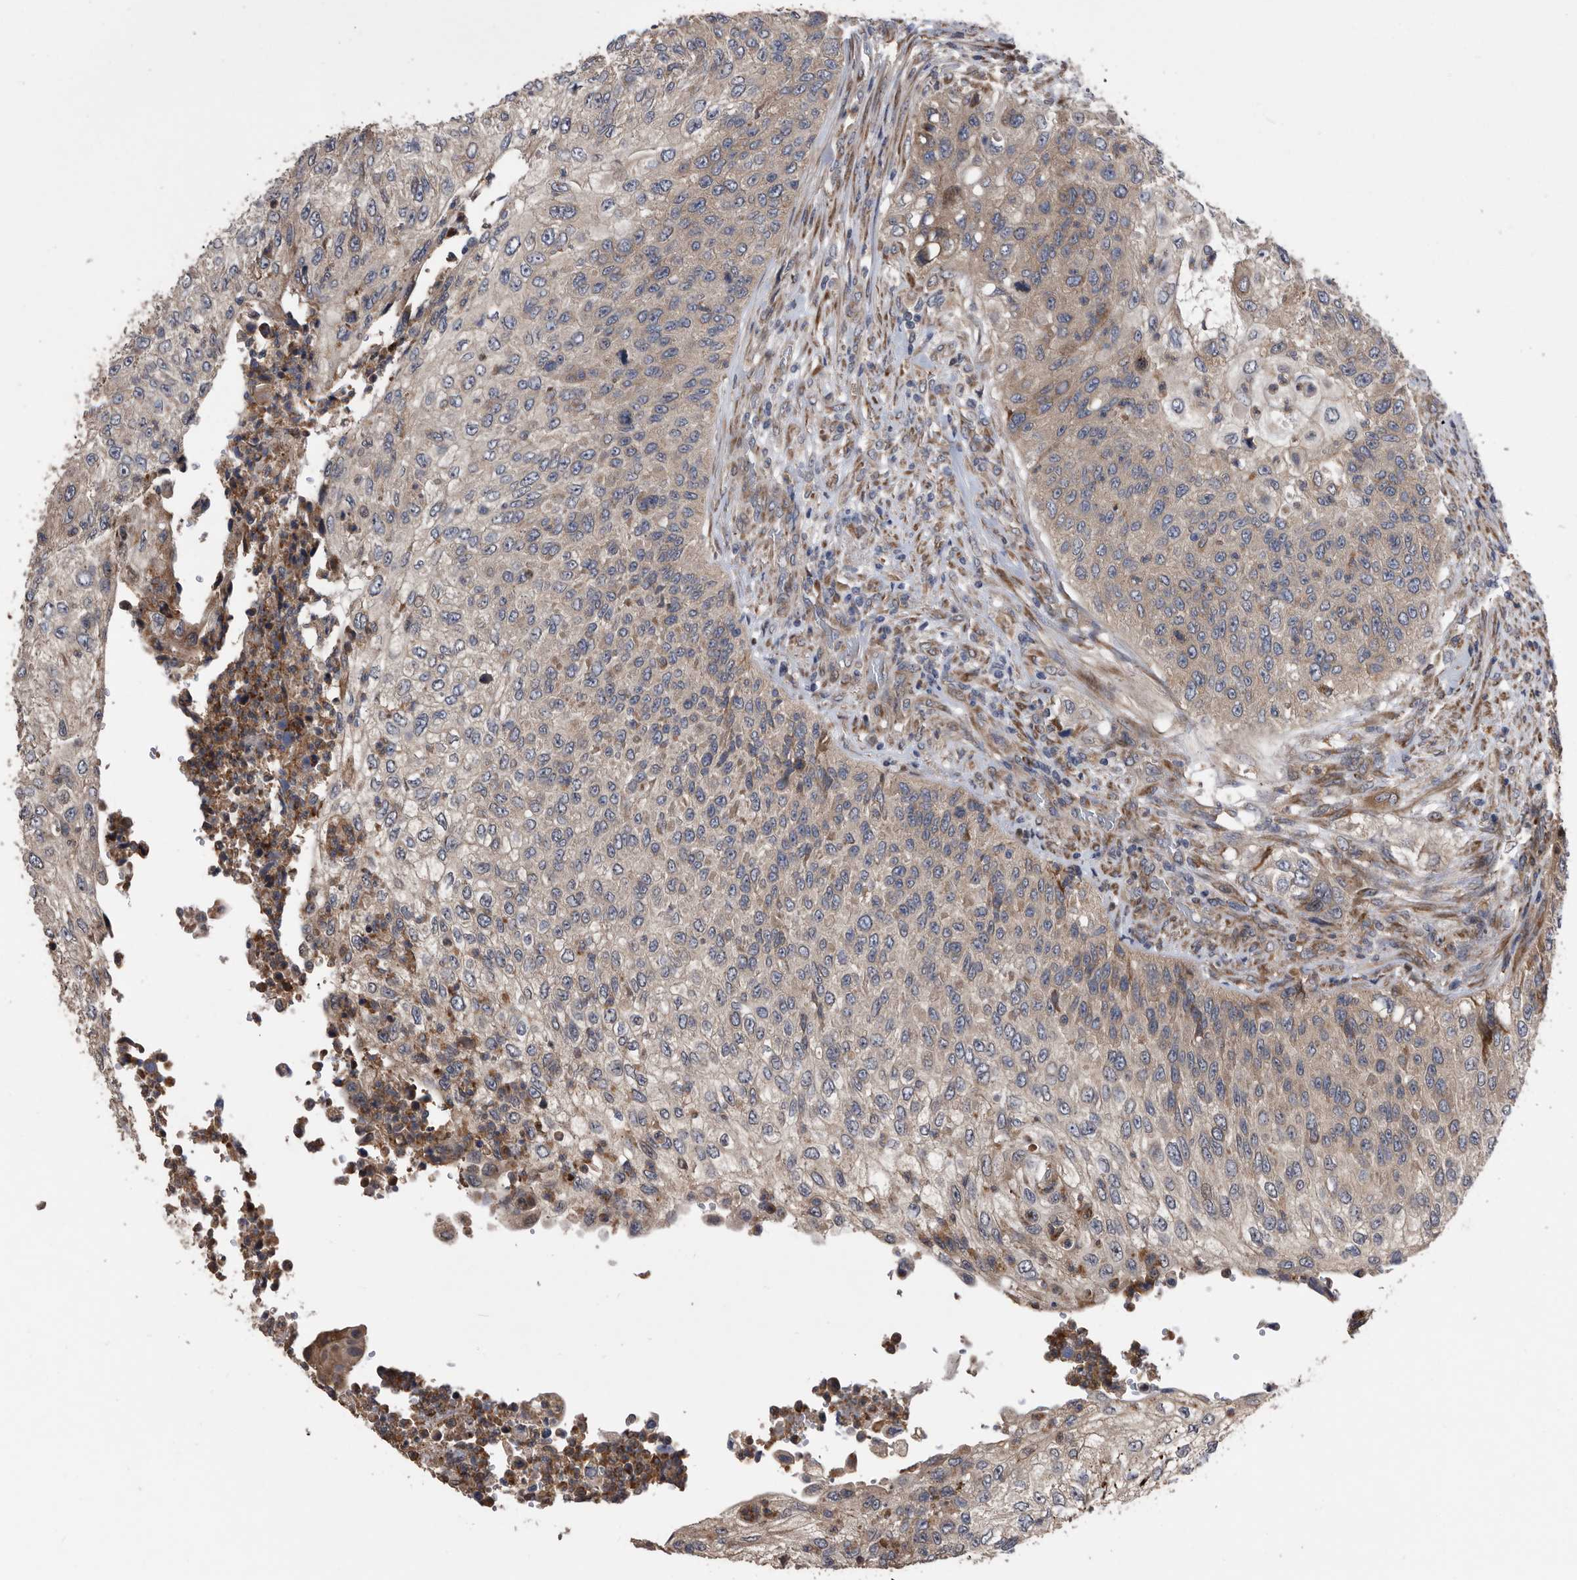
{"staining": {"intensity": "weak", "quantity": "25%-75%", "location": "cytoplasmic/membranous"}, "tissue": "urothelial cancer", "cell_type": "Tumor cells", "image_type": "cancer", "snomed": [{"axis": "morphology", "description": "Urothelial carcinoma, High grade"}, {"axis": "topography", "description": "Urinary bladder"}], "caption": "IHC micrograph of human urothelial carcinoma (high-grade) stained for a protein (brown), which displays low levels of weak cytoplasmic/membranous staining in about 25%-75% of tumor cells.", "gene": "SERINC2", "patient": {"sex": "female", "age": 60}}